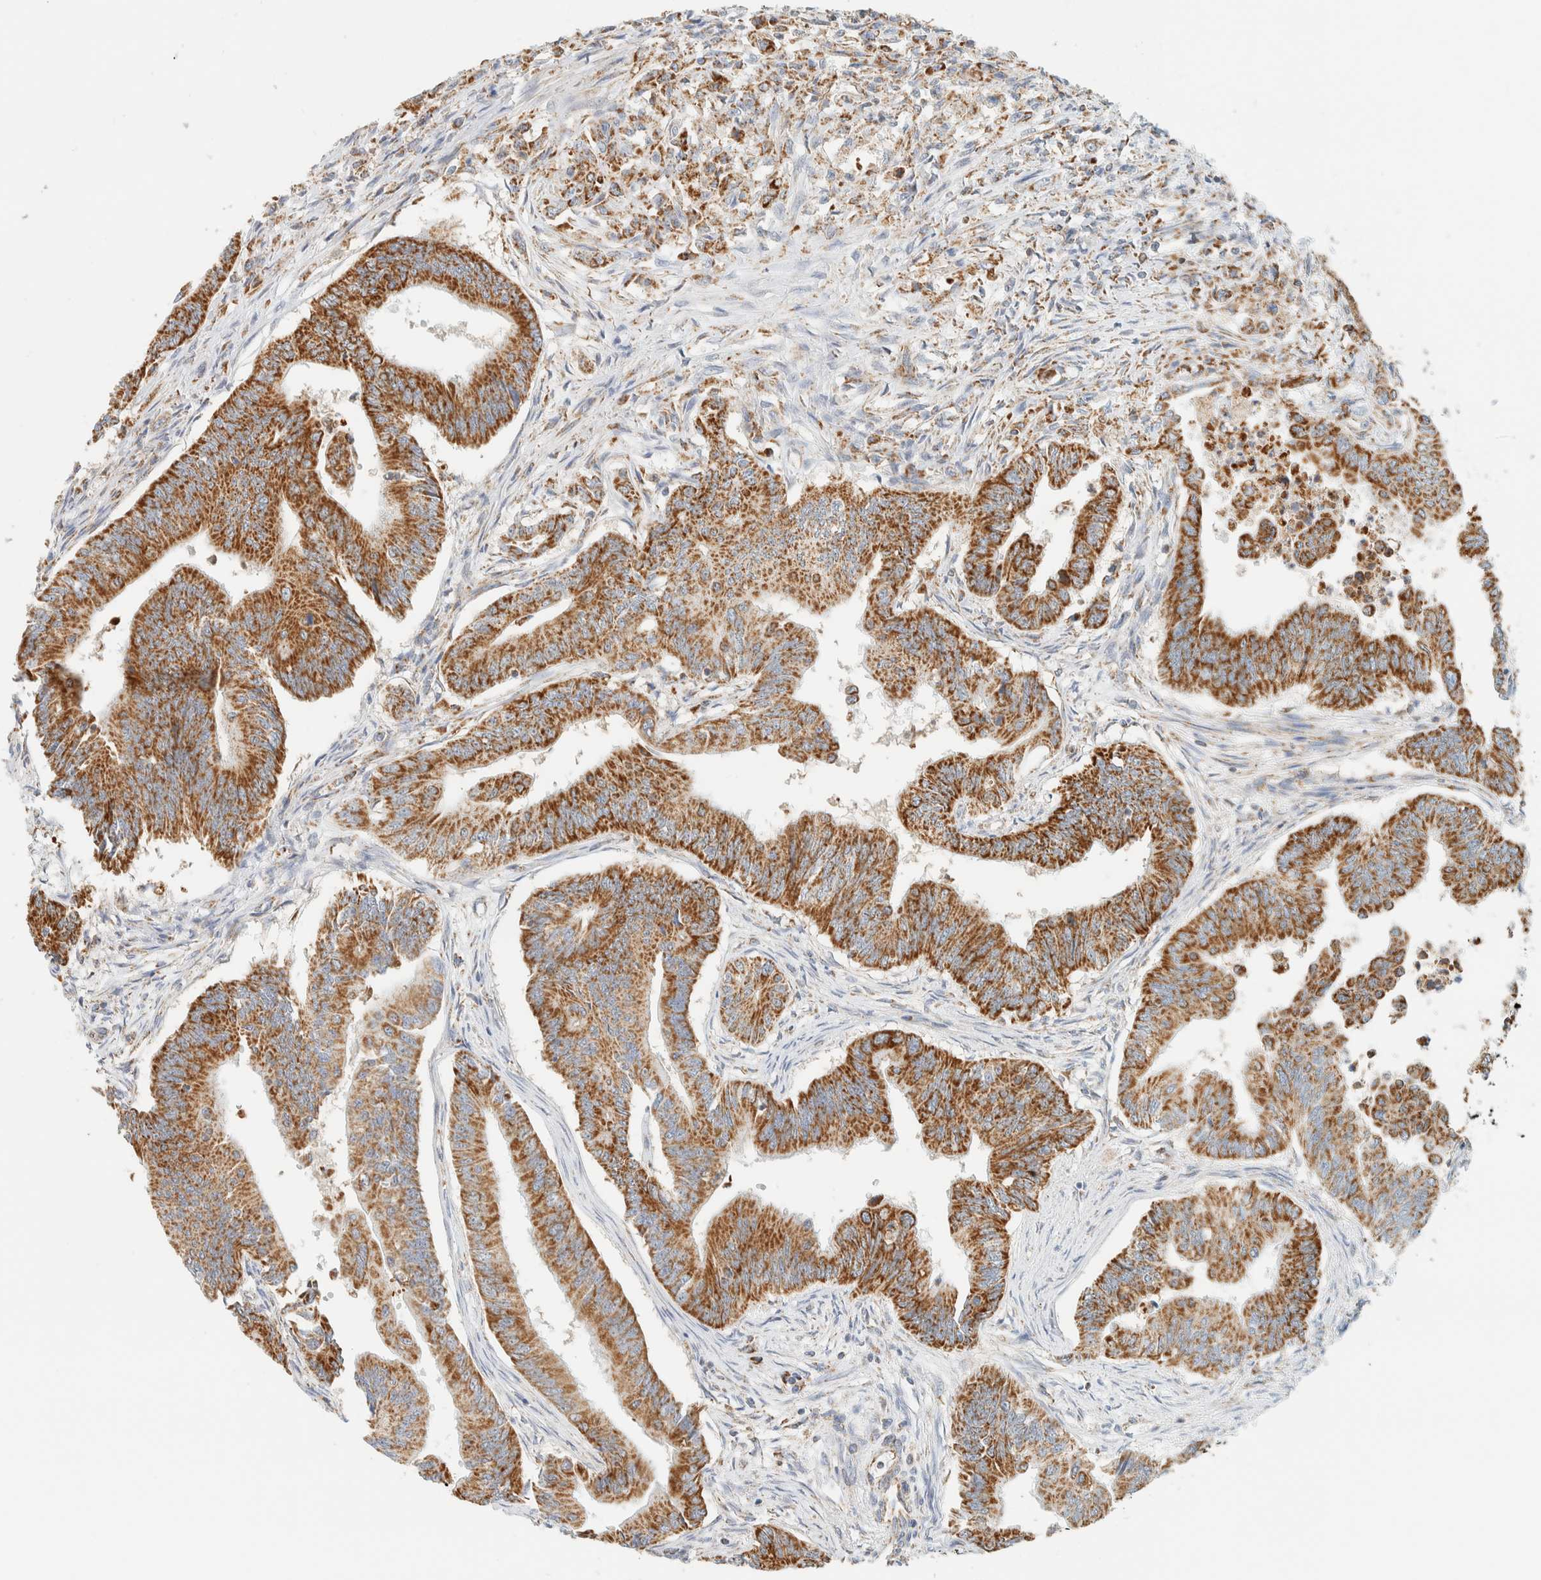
{"staining": {"intensity": "moderate", "quantity": ">75%", "location": "cytoplasmic/membranous"}, "tissue": "colorectal cancer", "cell_type": "Tumor cells", "image_type": "cancer", "snomed": [{"axis": "morphology", "description": "Adenoma, NOS"}, {"axis": "morphology", "description": "Adenocarcinoma, NOS"}, {"axis": "topography", "description": "Colon"}], "caption": "DAB (3,3'-diaminobenzidine) immunohistochemical staining of human colorectal adenocarcinoma displays moderate cytoplasmic/membranous protein expression in approximately >75% of tumor cells.", "gene": "KIFAP3", "patient": {"sex": "male", "age": 79}}